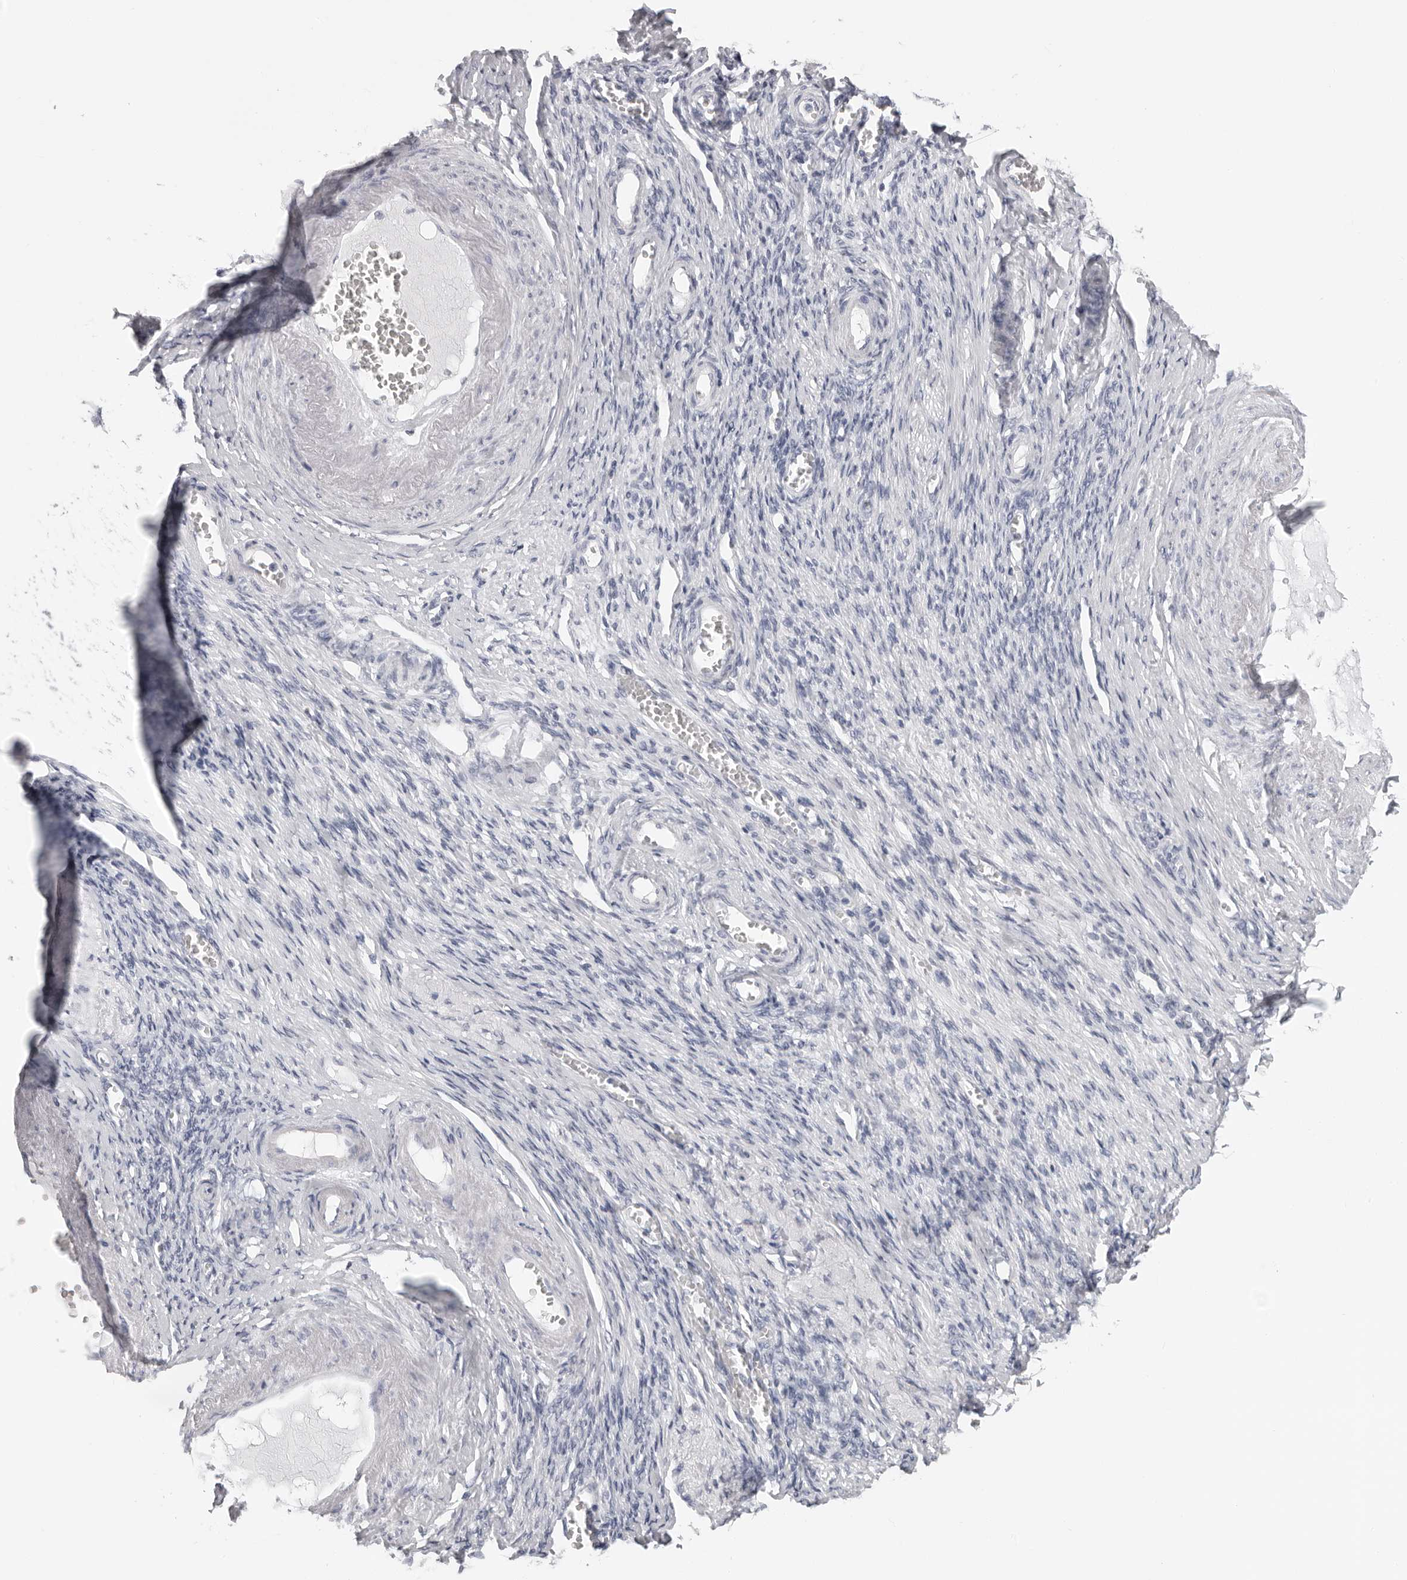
{"staining": {"intensity": "negative", "quantity": "none", "location": "none"}, "tissue": "adipose tissue", "cell_type": "Adipocytes", "image_type": "normal", "snomed": [{"axis": "morphology", "description": "Normal tissue, NOS"}, {"axis": "topography", "description": "Vascular tissue"}, {"axis": "topography", "description": "Fallopian tube"}, {"axis": "topography", "description": "Ovary"}], "caption": "Human adipose tissue stained for a protein using IHC demonstrates no positivity in adipocytes.", "gene": "DNALI1", "patient": {"sex": "female", "age": 67}}